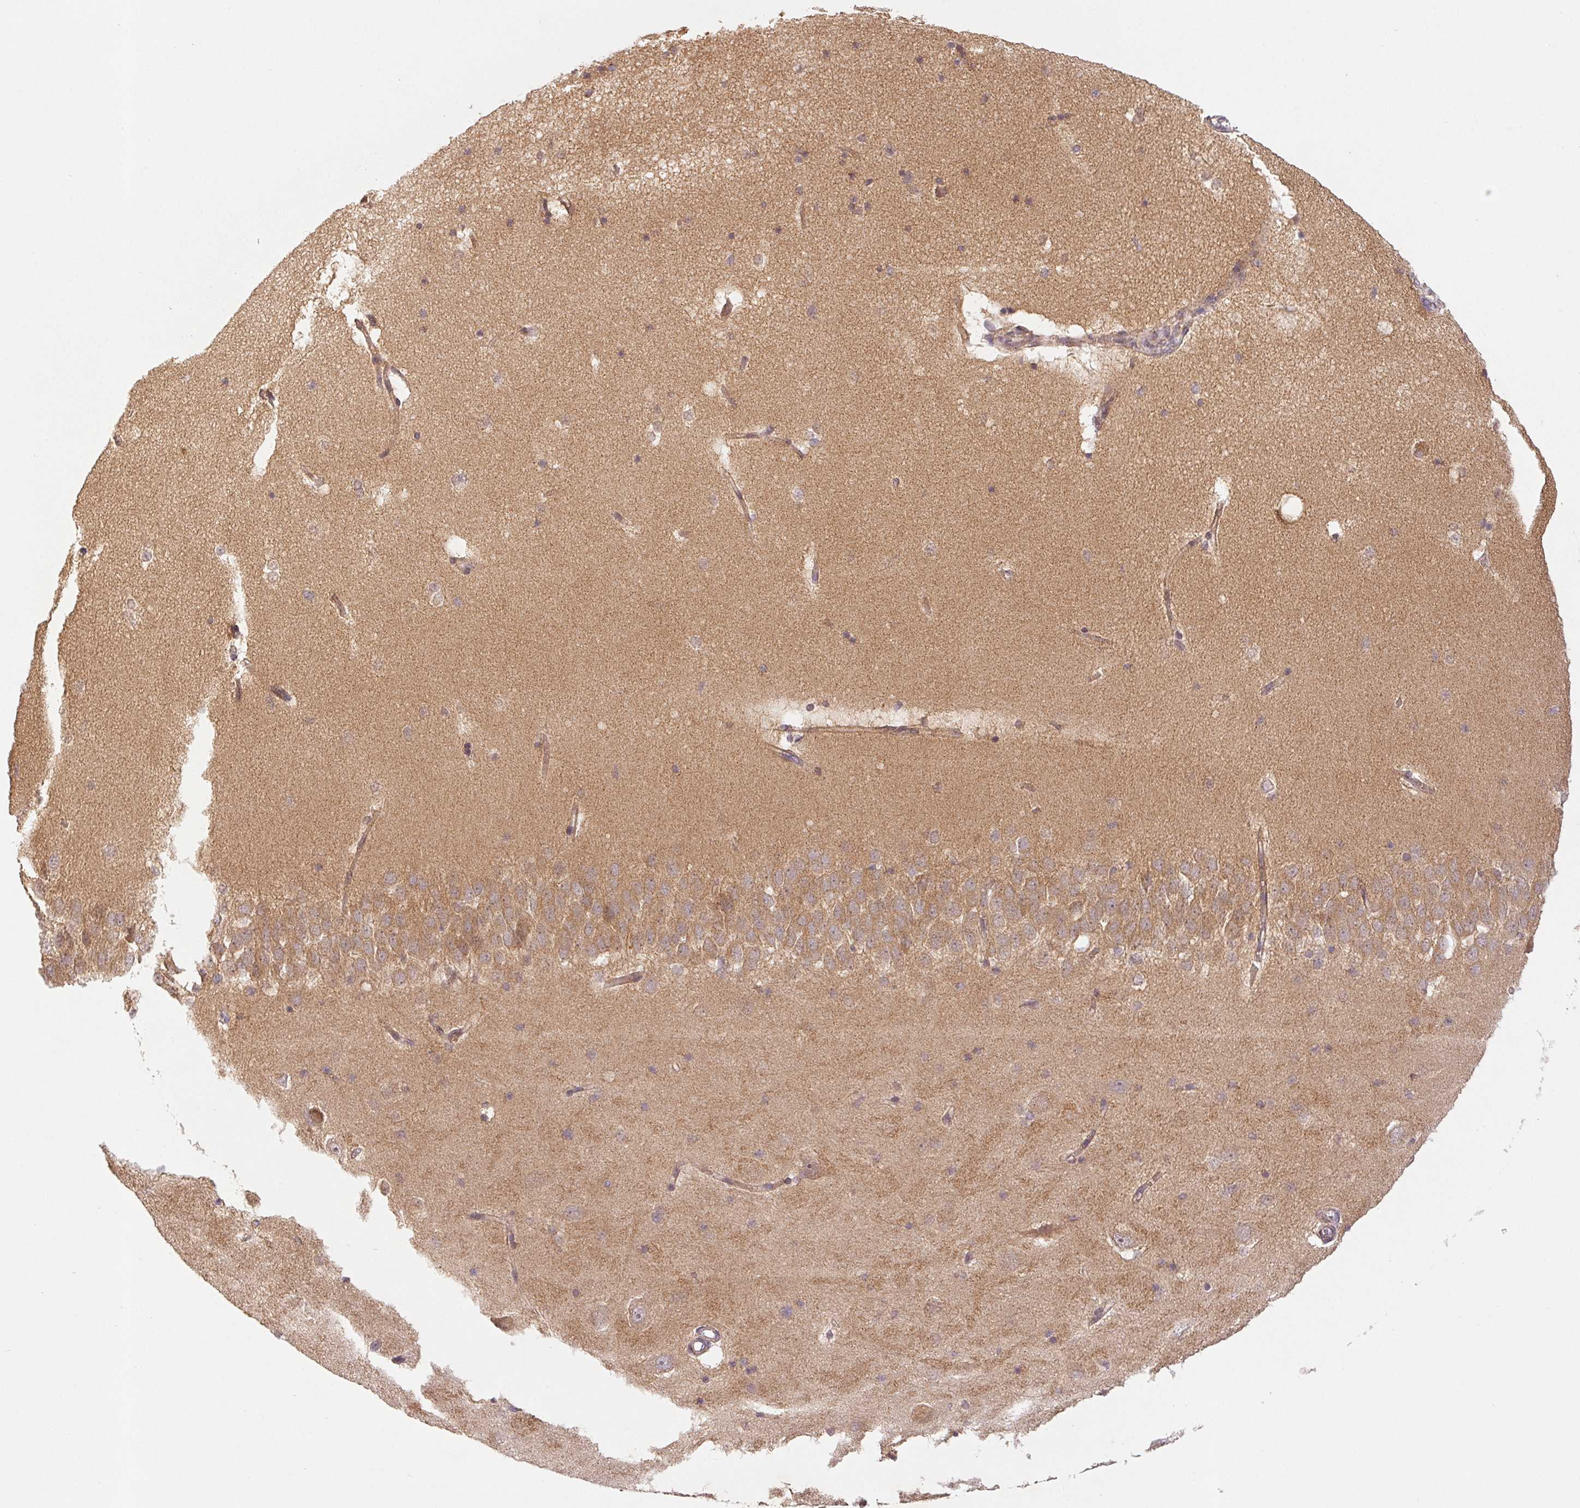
{"staining": {"intensity": "moderate", "quantity": "25%-75%", "location": "cytoplasmic/membranous"}, "tissue": "hippocampus", "cell_type": "Glial cells", "image_type": "normal", "snomed": [{"axis": "morphology", "description": "Normal tissue, NOS"}, {"axis": "topography", "description": "Hippocampus"}], "caption": "Protein staining of unremarkable hippocampus shows moderate cytoplasmic/membranous staining in approximately 25%-75% of glial cells. (DAB IHC with brightfield microscopy, high magnification).", "gene": "MTHFD1L", "patient": {"sex": "male", "age": 58}}